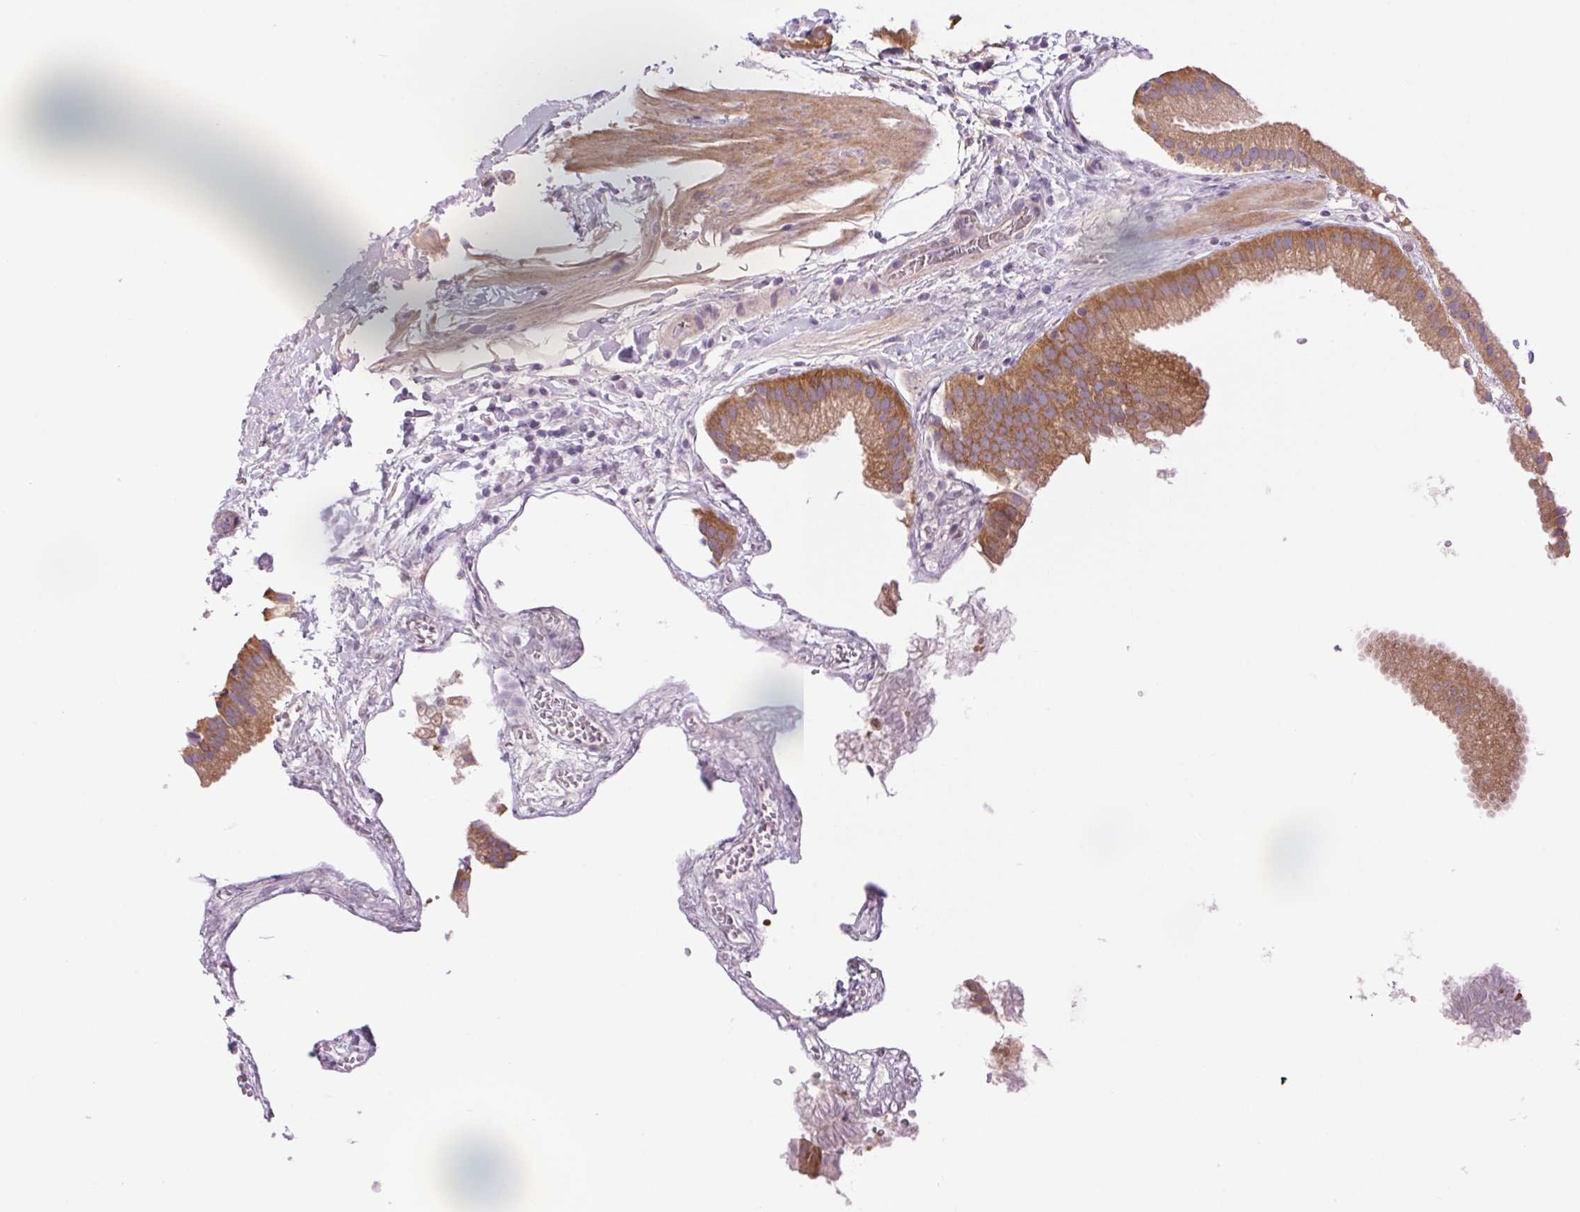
{"staining": {"intensity": "moderate", "quantity": ">75%", "location": "cytoplasmic/membranous"}, "tissue": "gallbladder", "cell_type": "Glandular cells", "image_type": "normal", "snomed": [{"axis": "morphology", "description": "Normal tissue, NOS"}, {"axis": "topography", "description": "Gallbladder"}], "caption": "Glandular cells demonstrate moderate cytoplasmic/membranous expression in approximately >75% of cells in normal gallbladder.", "gene": "SOWAHC", "patient": {"sex": "female", "age": 63}}